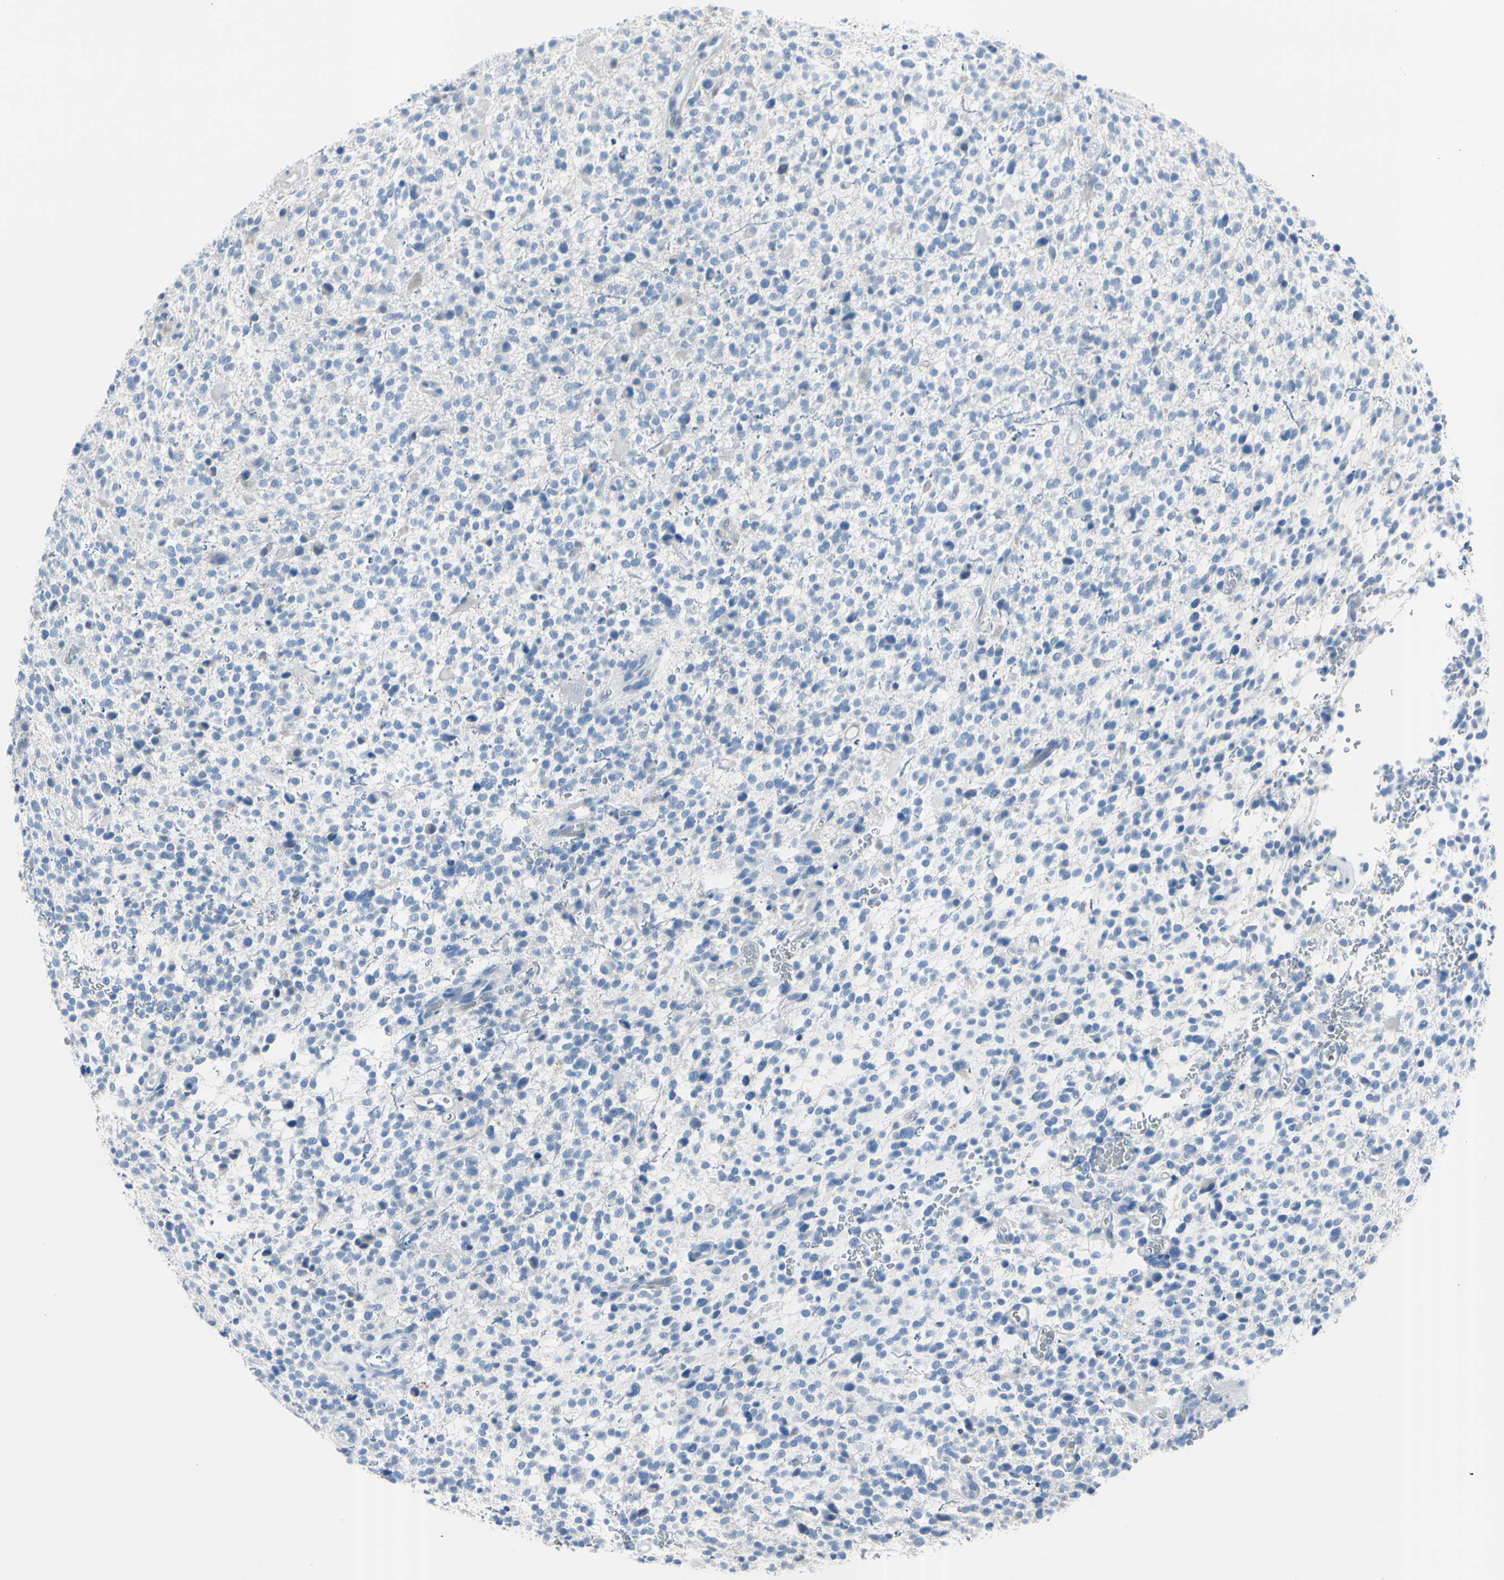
{"staining": {"intensity": "negative", "quantity": "none", "location": "none"}, "tissue": "glioma", "cell_type": "Tumor cells", "image_type": "cancer", "snomed": [{"axis": "morphology", "description": "Glioma, malignant, High grade"}, {"axis": "topography", "description": "Brain"}], "caption": "Immunohistochemistry photomicrograph of human glioma stained for a protein (brown), which displays no expression in tumor cells.", "gene": "TPO", "patient": {"sex": "male", "age": 48}}